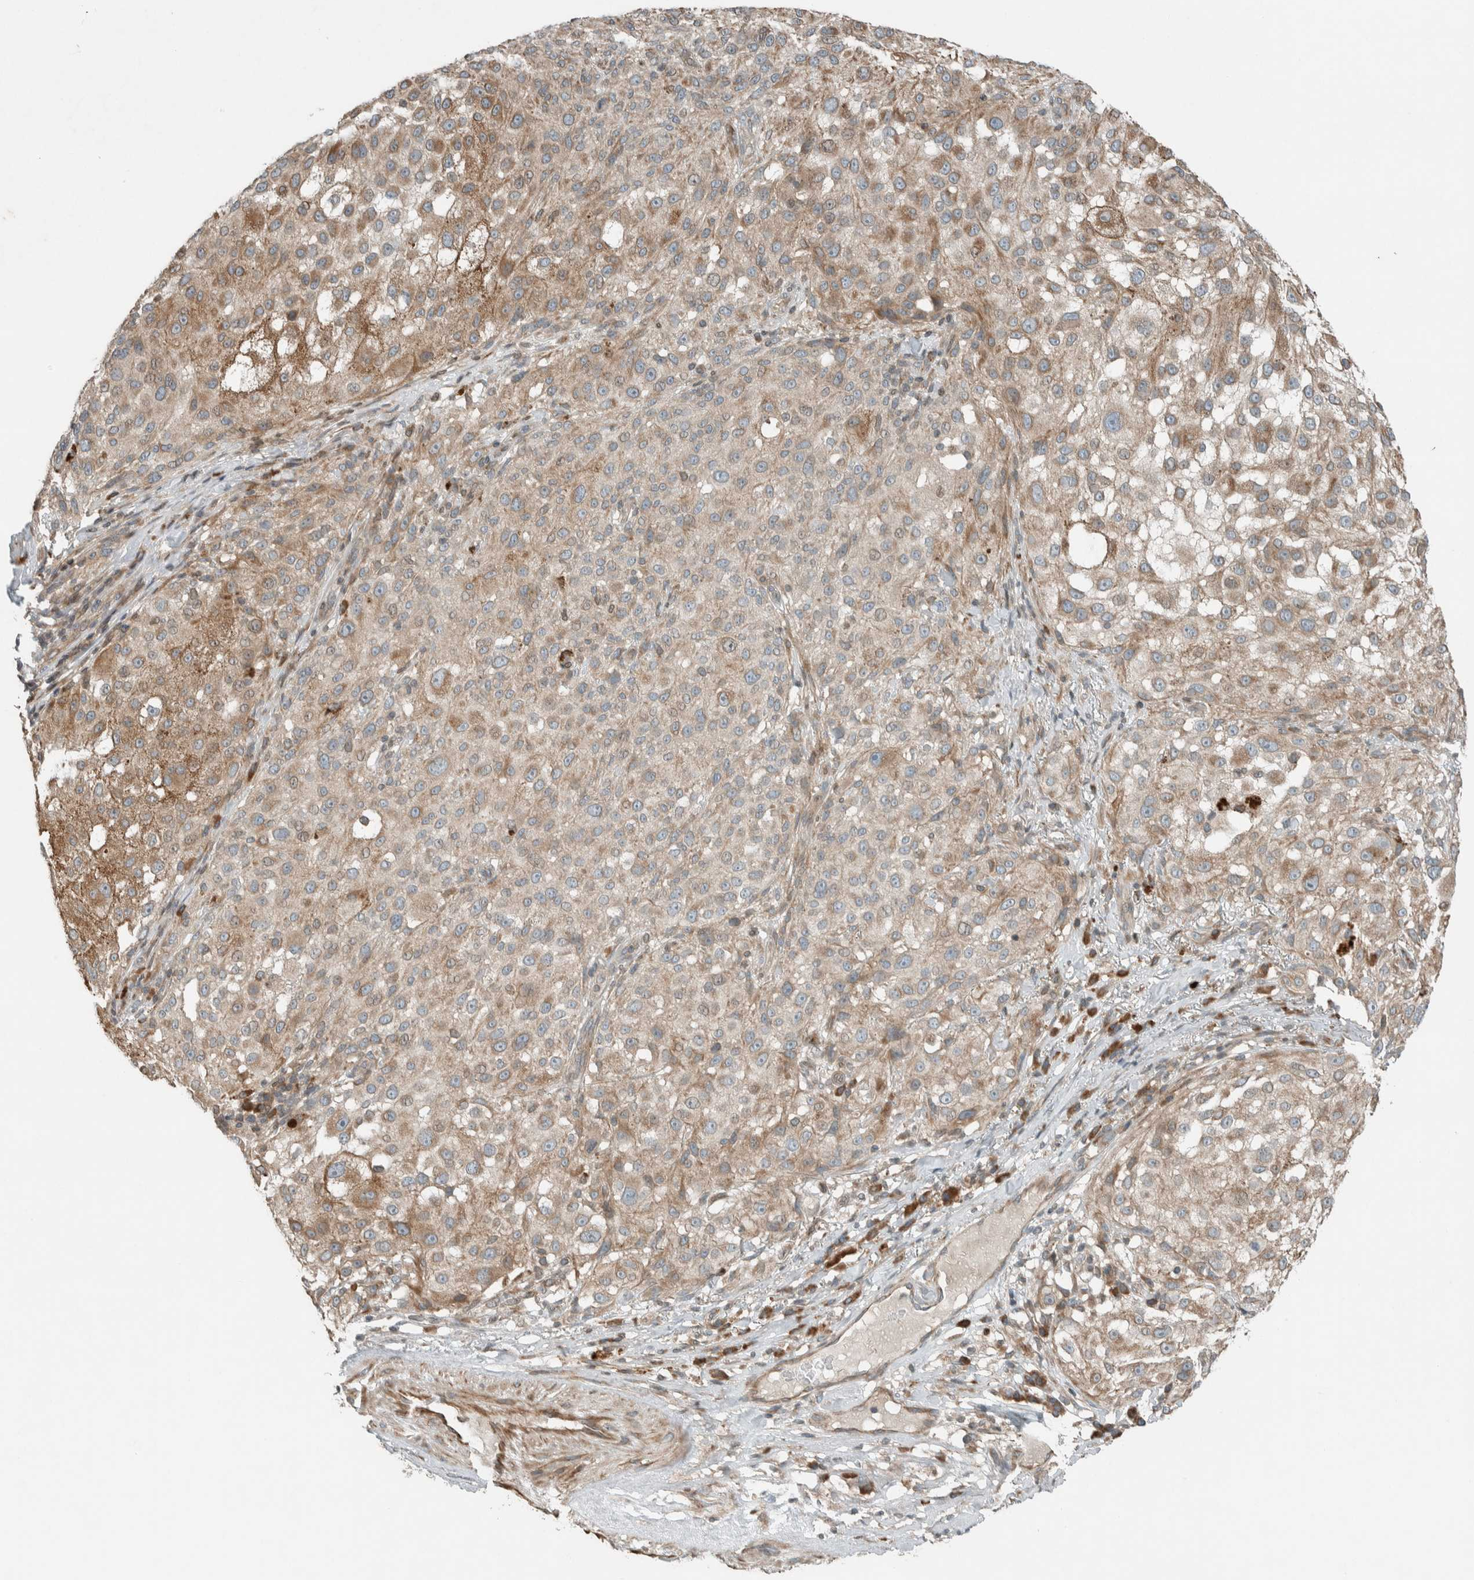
{"staining": {"intensity": "moderate", "quantity": ">75%", "location": "cytoplasmic/membranous"}, "tissue": "melanoma", "cell_type": "Tumor cells", "image_type": "cancer", "snomed": [{"axis": "morphology", "description": "Necrosis, NOS"}, {"axis": "morphology", "description": "Malignant melanoma, NOS"}, {"axis": "topography", "description": "Skin"}], "caption": "Moderate cytoplasmic/membranous protein staining is identified in approximately >75% of tumor cells in melanoma. (DAB (3,3'-diaminobenzidine) = brown stain, brightfield microscopy at high magnification).", "gene": "SEL1L", "patient": {"sex": "female", "age": 87}}